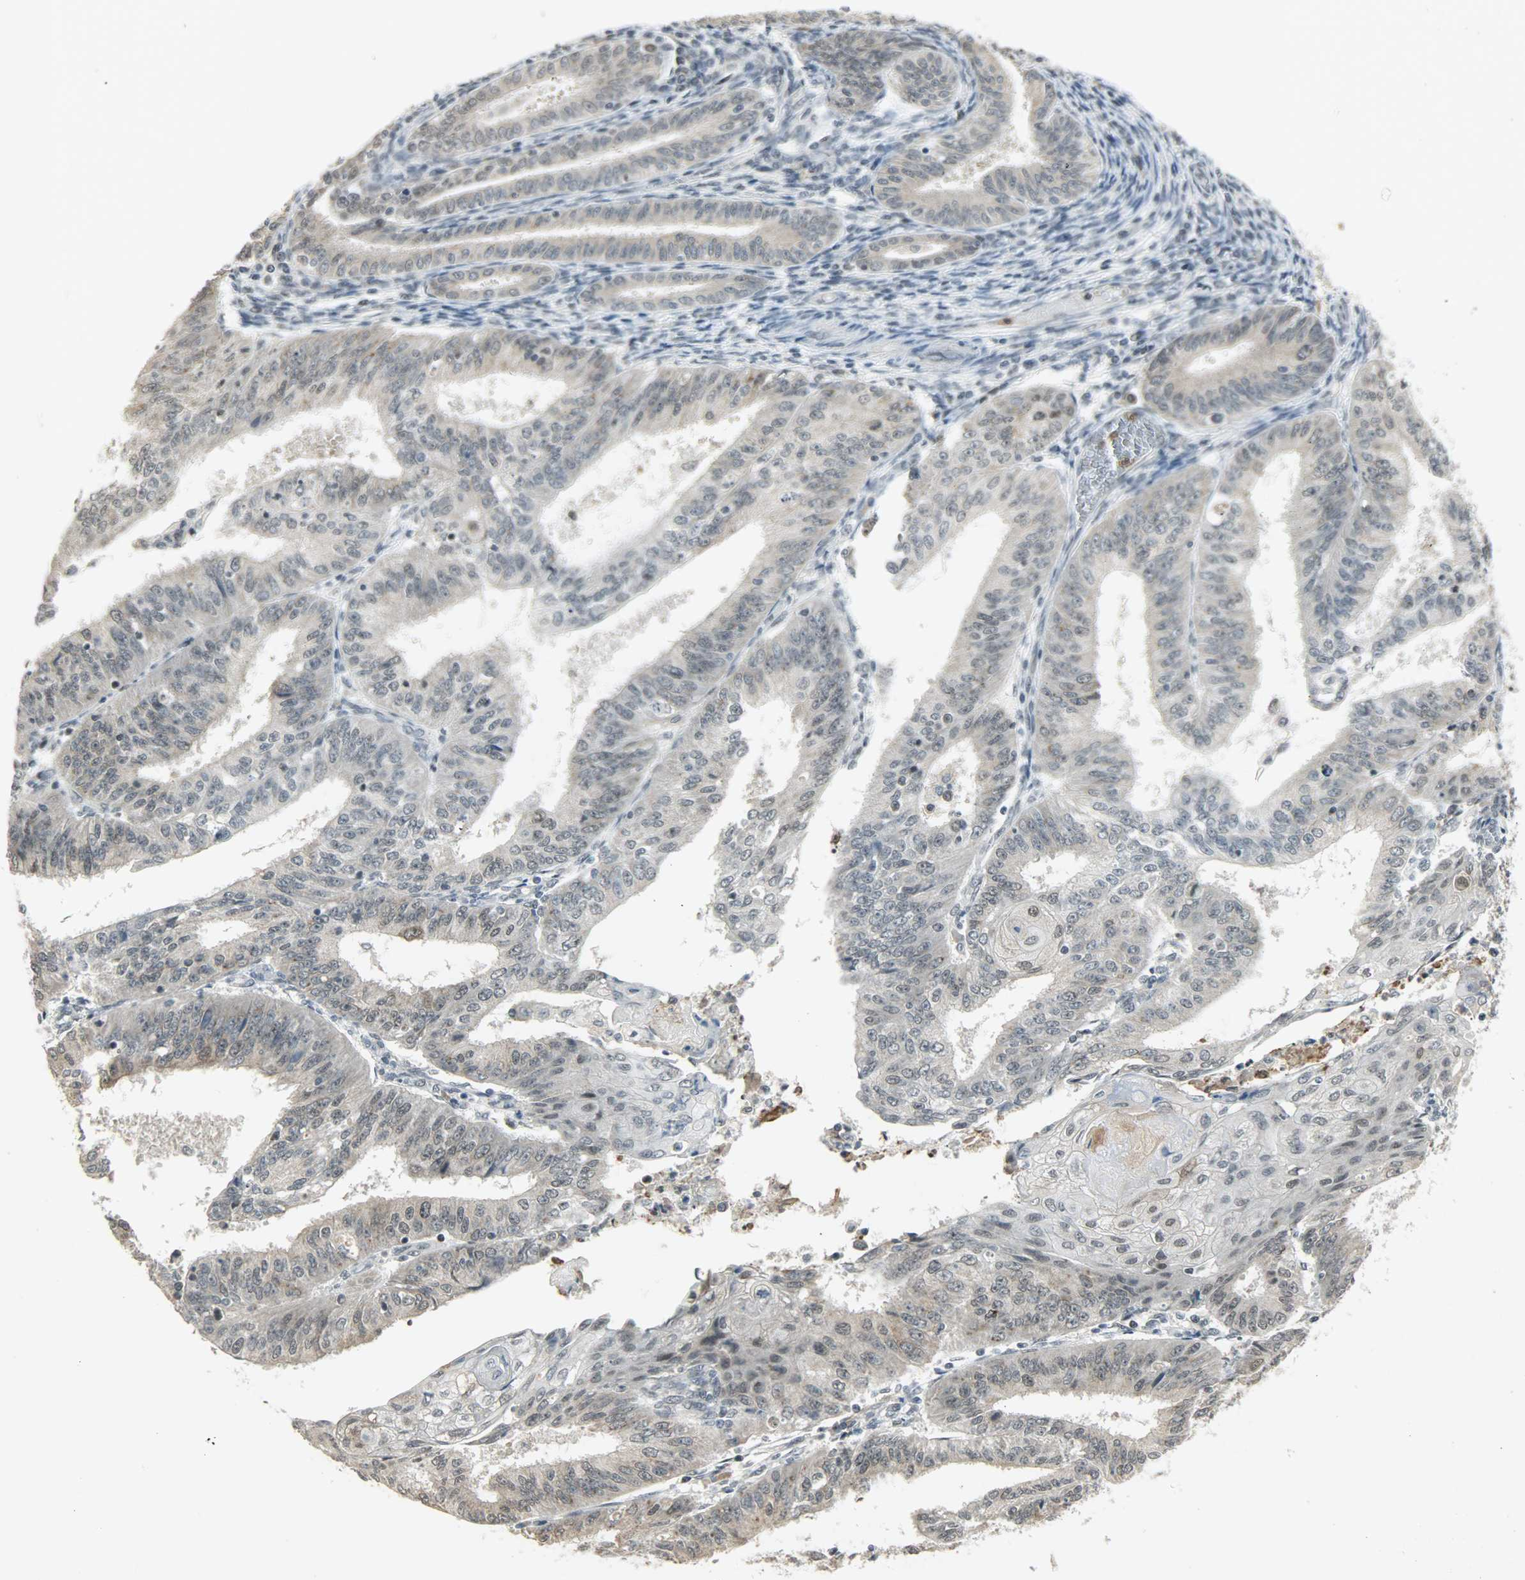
{"staining": {"intensity": "negative", "quantity": "none", "location": "none"}, "tissue": "endometrial cancer", "cell_type": "Tumor cells", "image_type": "cancer", "snomed": [{"axis": "morphology", "description": "Adenocarcinoma, NOS"}, {"axis": "topography", "description": "Endometrium"}], "caption": "The photomicrograph demonstrates no staining of tumor cells in endometrial cancer.", "gene": "SMARCA5", "patient": {"sex": "female", "age": 42}}